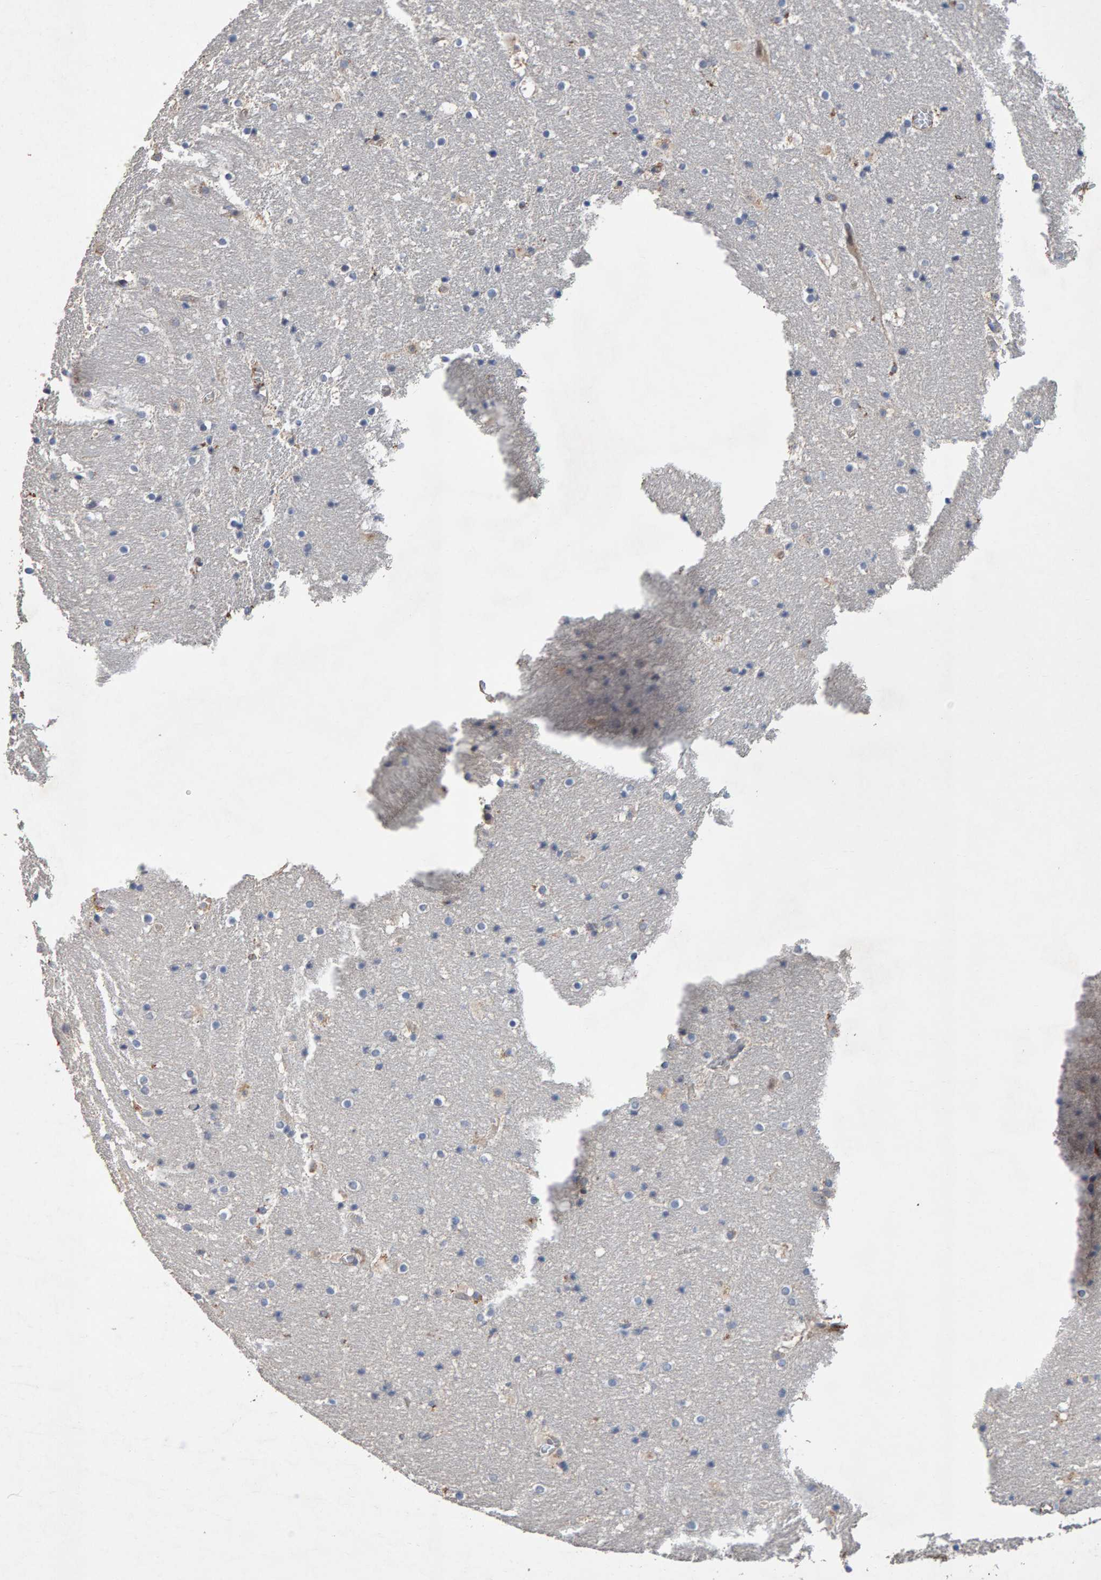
{"staining": {"intensity": "negative", "quantity": "none", "location": "none"}, "tissue": "hippocampus", "cell_type": "Glial cells", "image_type": "normal", "snomed": [{"axis": "morphology", "description": "Normal tissue, NOS"}, {"axis": "topography", "description": "Hippocampus"}], "caption": "Protein analysis of unremarkable hippocampus shows no significant positivity in glial cells.", "gene": "EFR3A", "patient": {"sex": "male", "age": 45}}